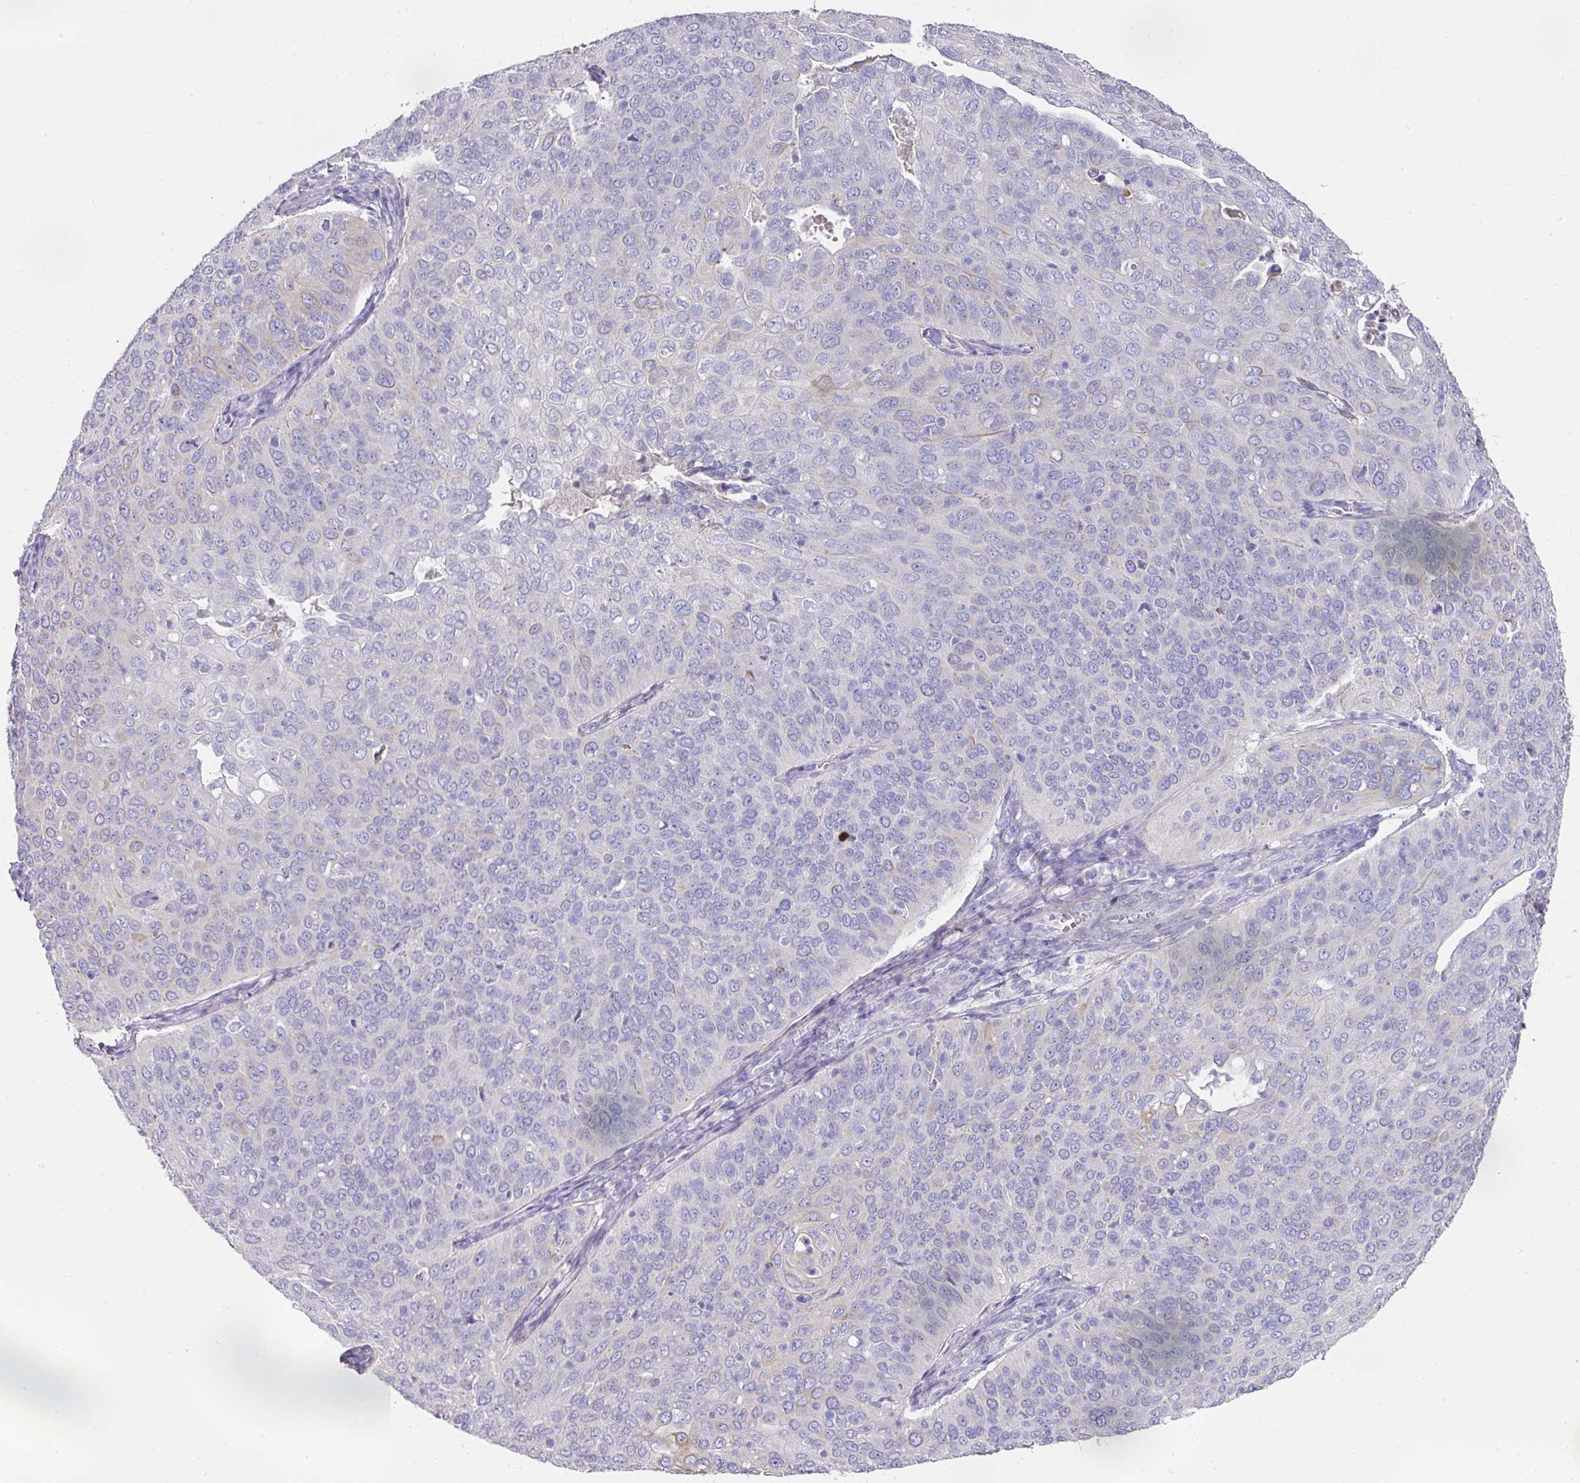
{"staining": {"intensity": "weak", "quantity": "<25%", "location": "cytoplasmic/membranous"}, "tissue": "cervical cancer", "cell_type": "Tumor cells", "image_type": "cancer", "snomed": [{"axis": "morphology", "description": "Squamous cell carcinoma, NOS"}, {"axis": "topography", "description": "Cervix"}], "caption": "Tumor cells are negative for brown protein staining in cervical squamous cell carcinoma.", "gene": "TARM1", "patient": {"sex": "female", "age": 36}}